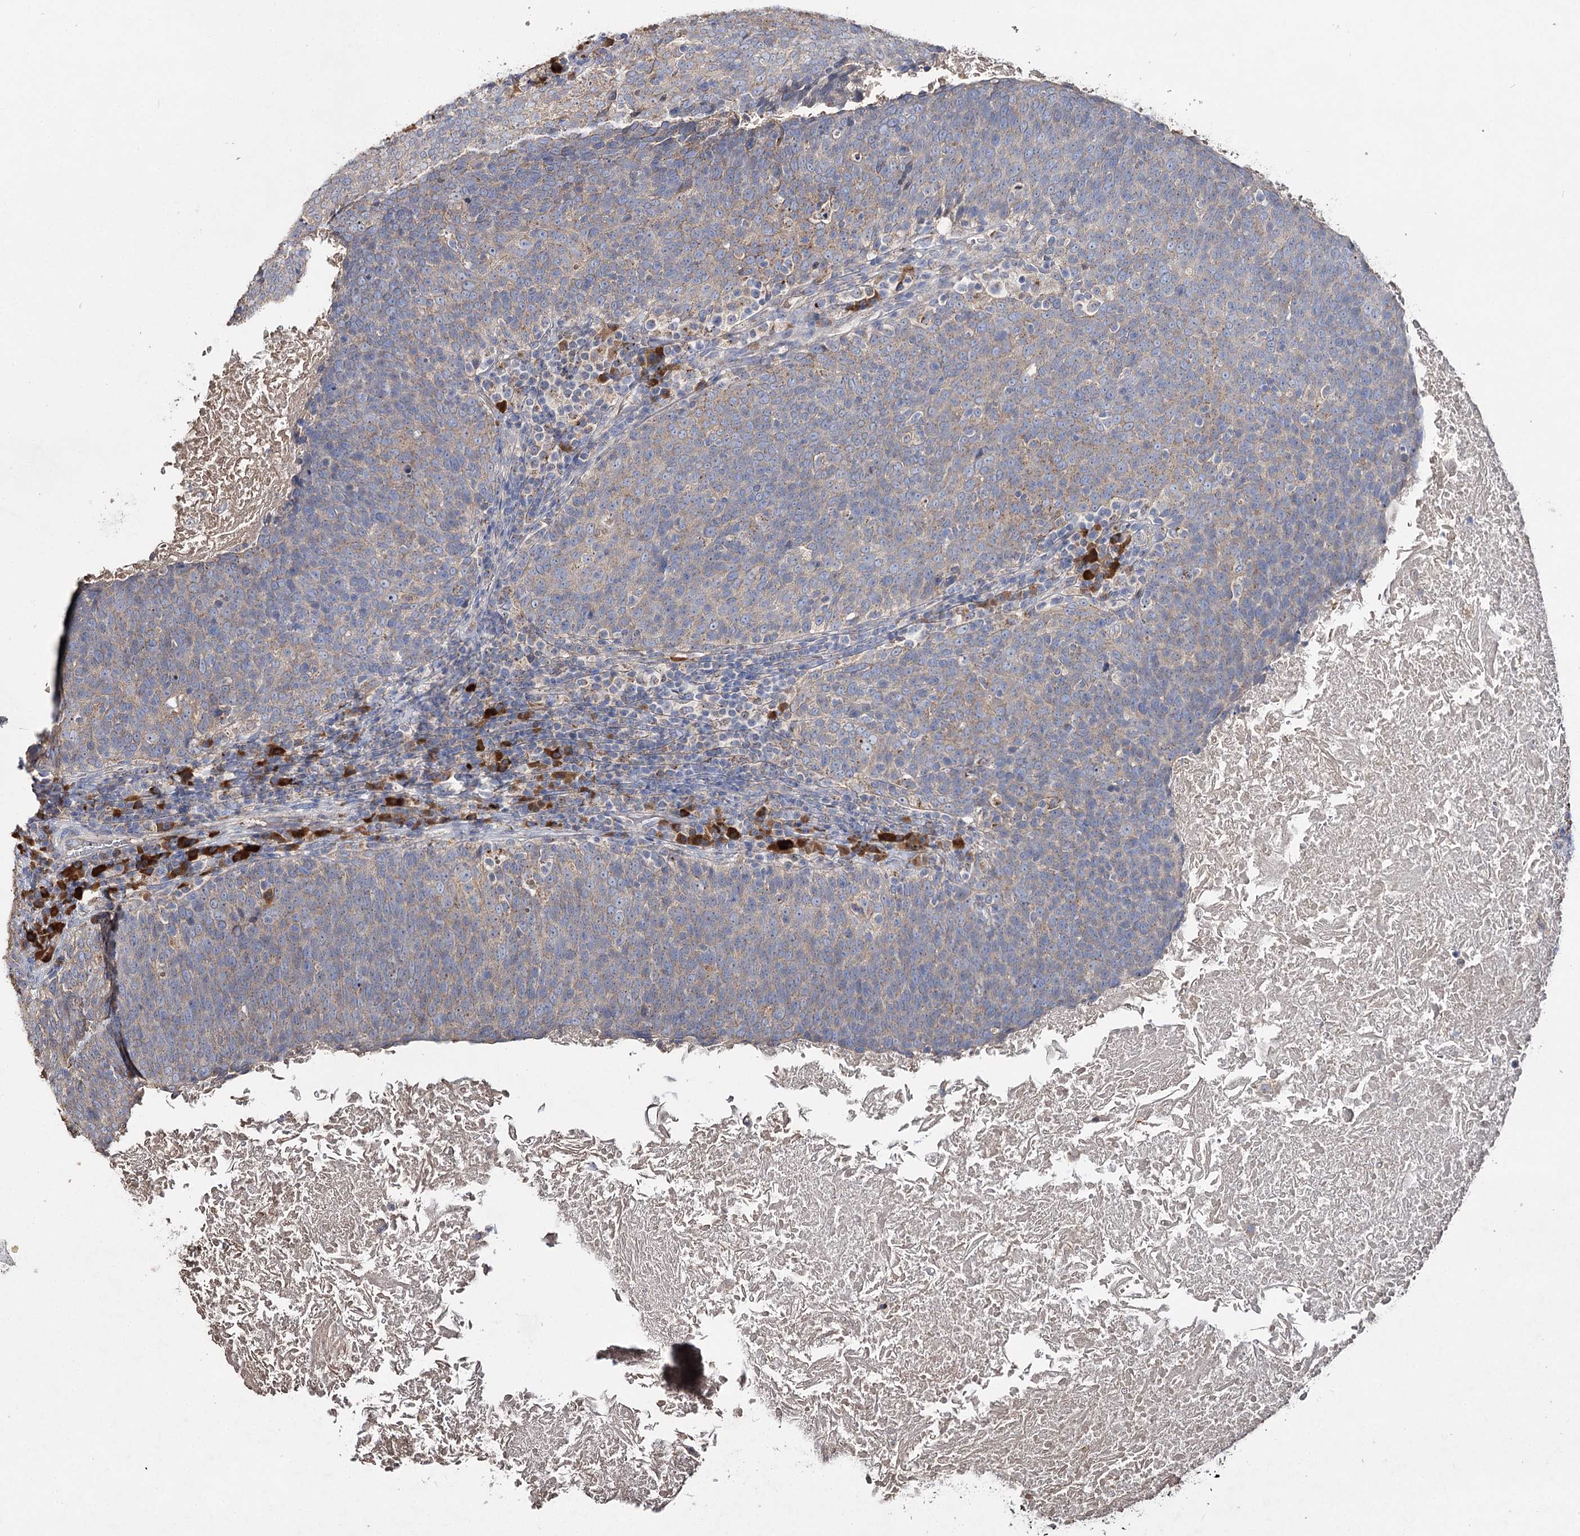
{"staining": {"intensity": "weak", "quantity": "25%-75%", "location": "cytoplasmic/membranous"}, "tissue": "head and neck cancer", "cell_type": "Tumor cells", "image_type": "cancer", "snomed": [{"axis": "morphology", "description": "Squamous cell carcinoma, NOS"}, {"axis": "morphology", "description": "Squamous cell carcinoma, metastatic, NOS"}, {"axis": "topography", "description": "Lymph node"}, {"axis": "topography", "description": "Head-Neck"}], "caption": "Head and neck cancer (squamous cell carcinoma) was stained to show a protein in brown. There is low levels of weak cytoplasmic/membranous expression in about 25%-75% of tumor cells. (DAB = brown stain, brightfield microscopy at high magnification).", "gene": "IL1RAP", "patient": {"sex": "male", "age": 62}}